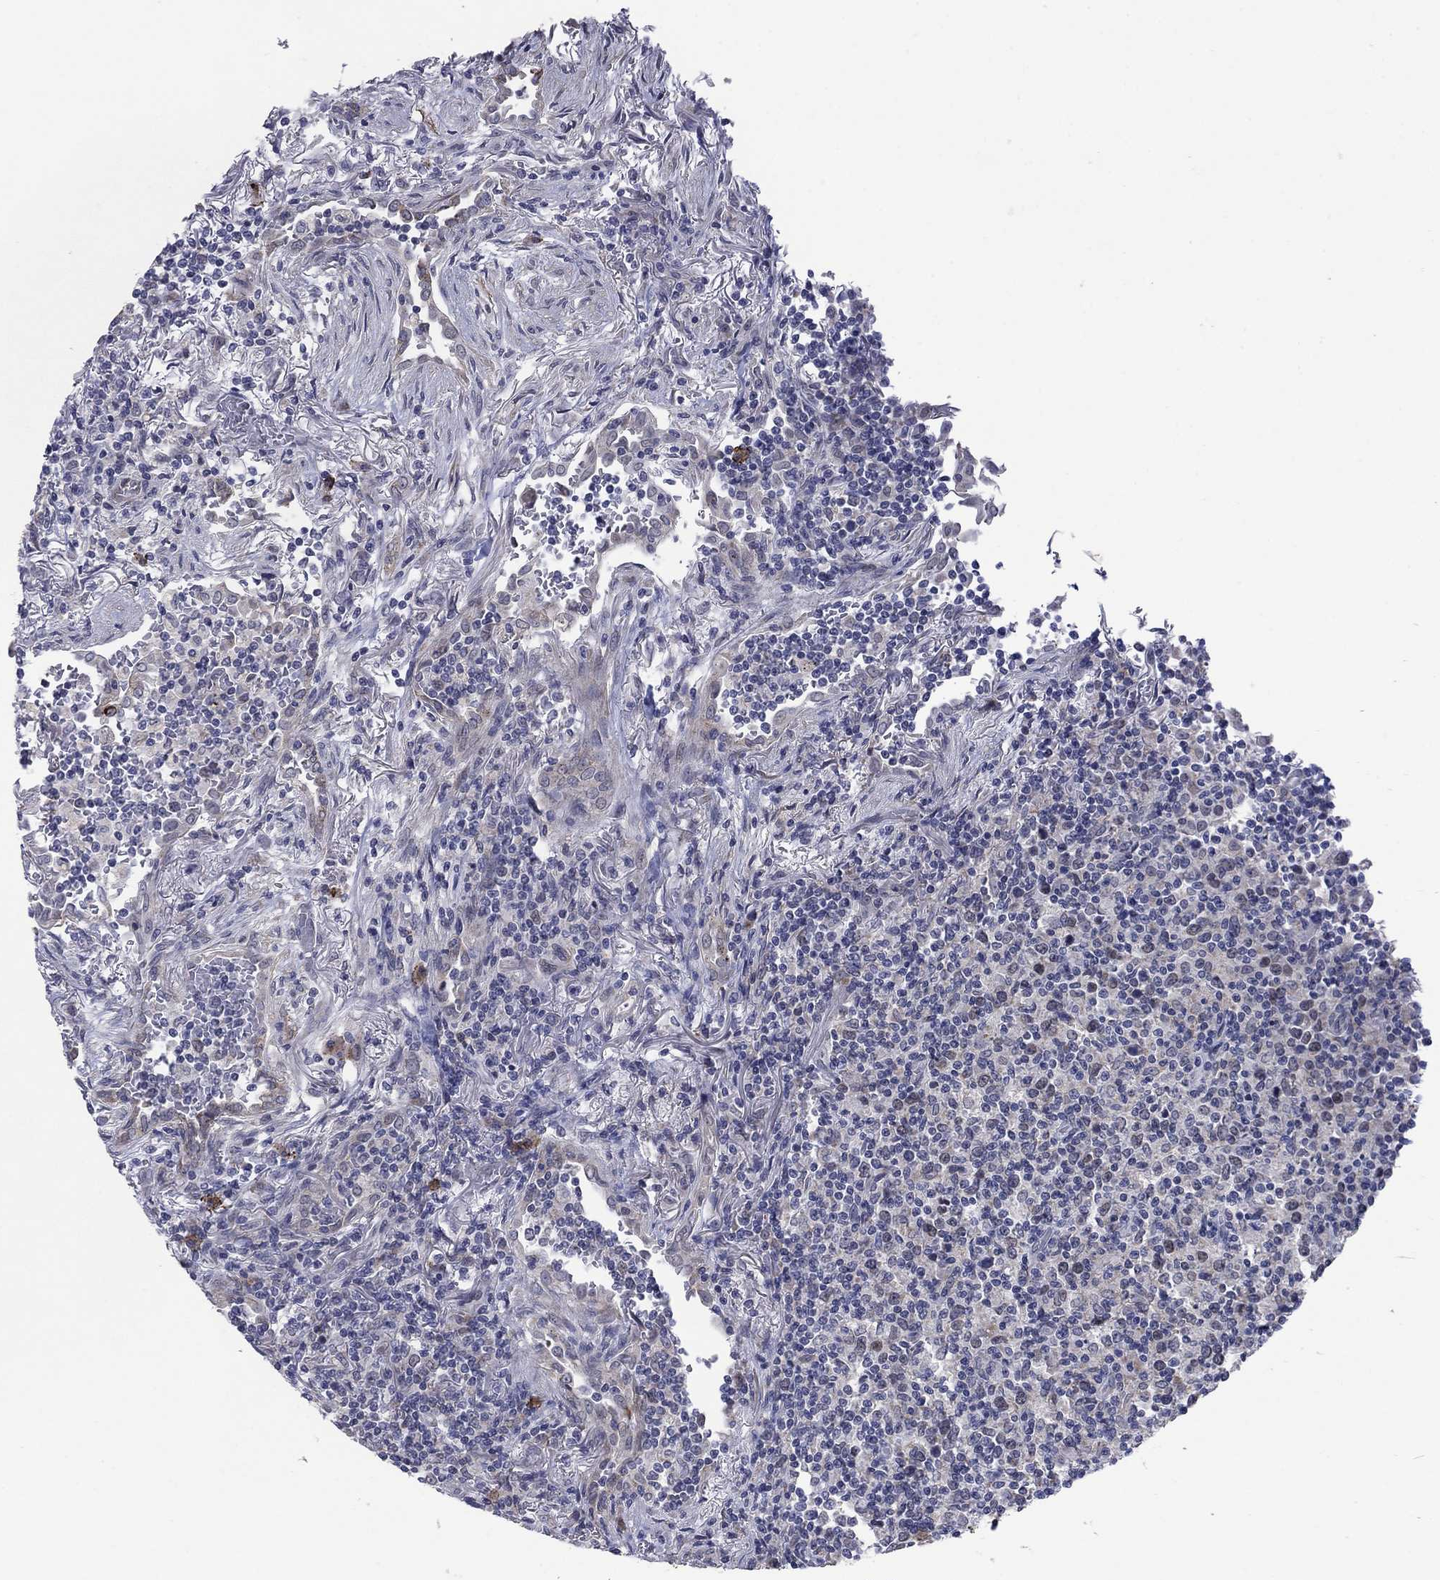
{"staining": {"intensity": "negative", "quantity": "none", "location": "none"}, "tissue": "lymphoma", "cell_type": "Tumor cells", "image_type": "cancer", "snomed": [{"axis": "morphology", "description": "Malignant lymphoma, non-Hodgkin's type, High grade"}, {"axis": "topography", "description": "Lung"}], "caption": "DAB immunohistochemical staining of human malignant lymphoma, non-Hodgkin's type (high-grade) displays no significant expression in tumor cells.", "gene": "SDC1", "patient": {"sex": "male", "age": 79}}